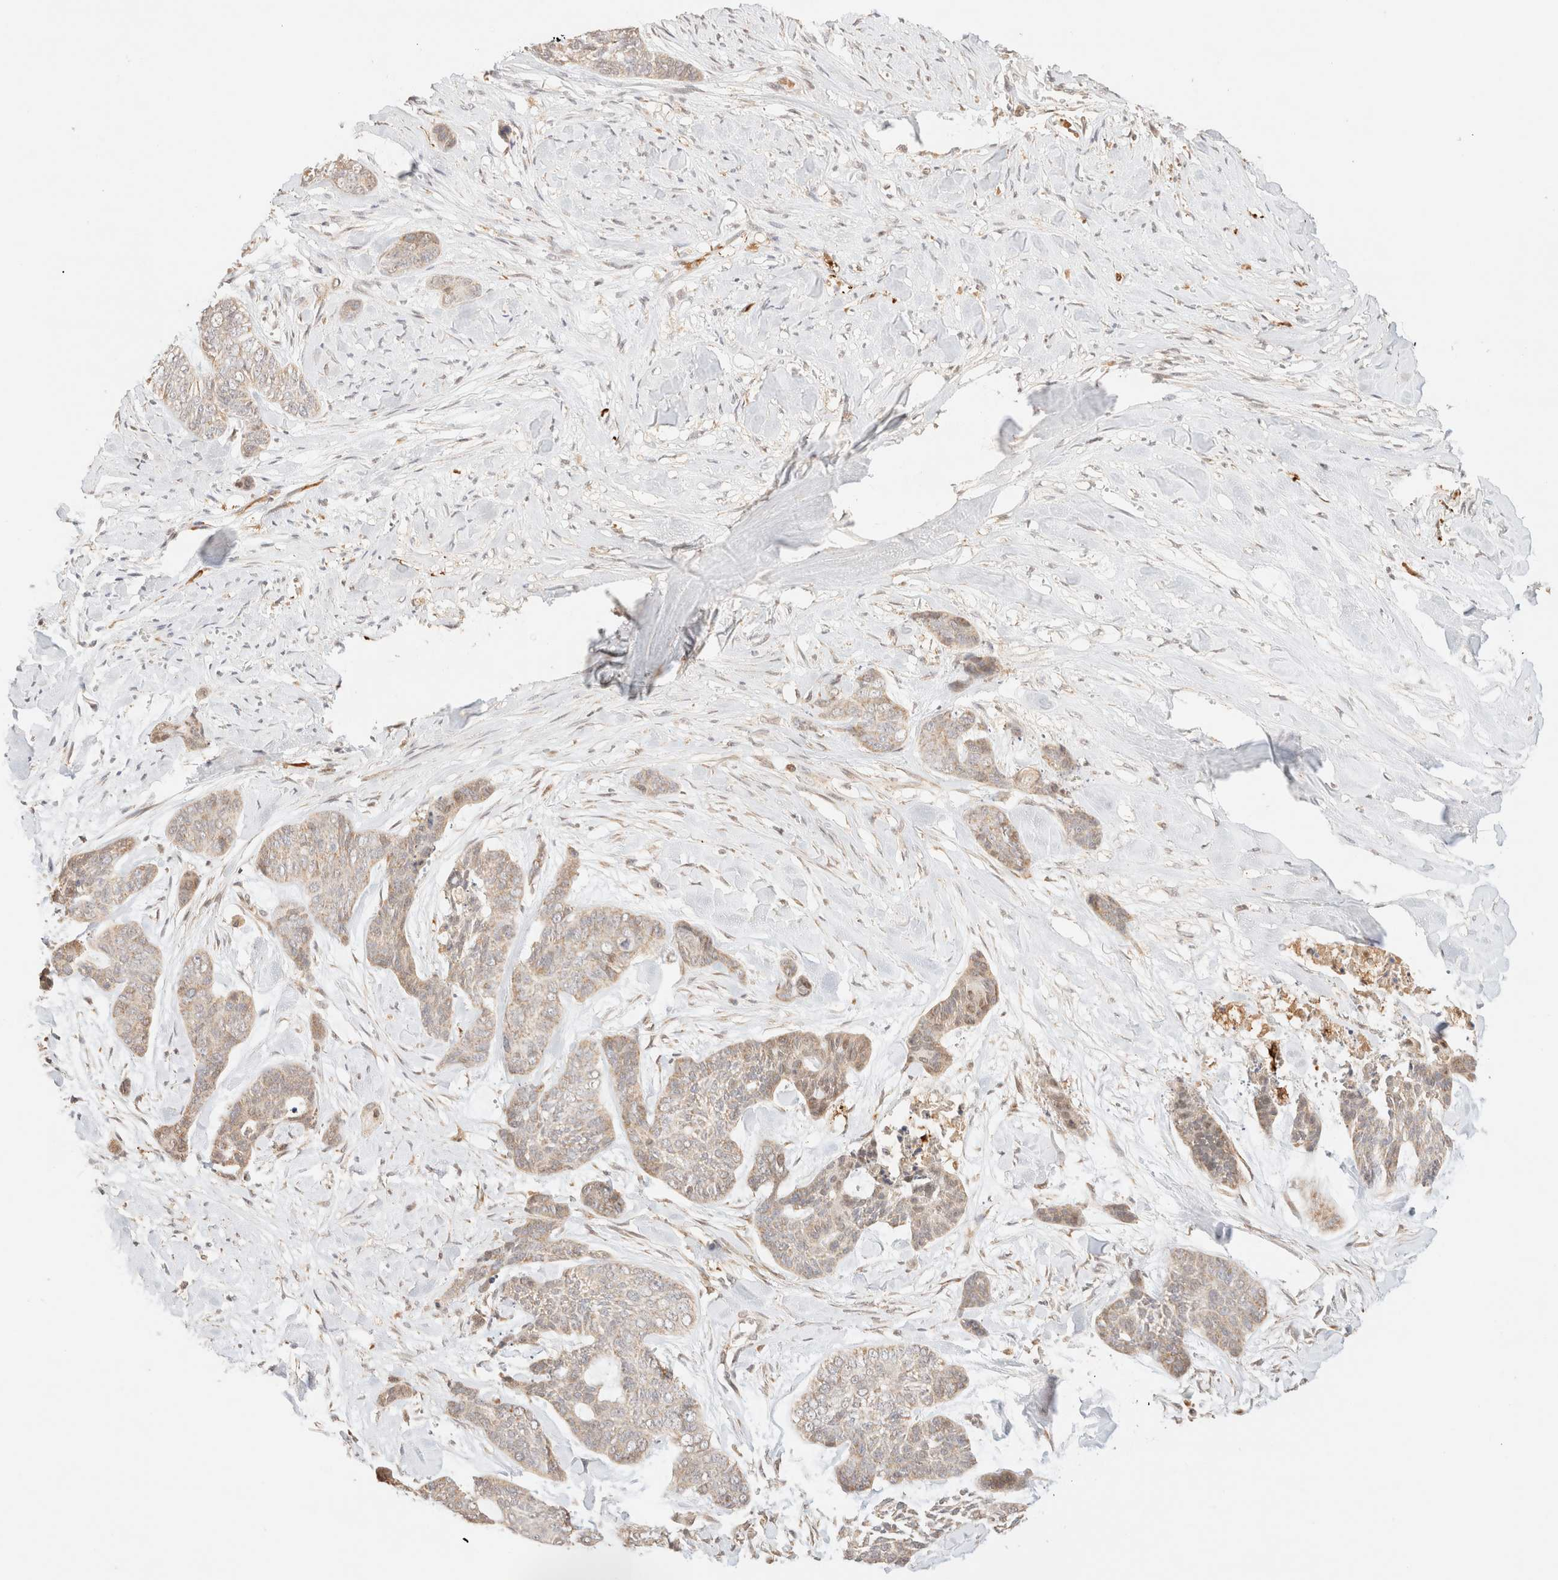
{"staining": {"intensity": "weak", "quantity": "<25%", "location": "cytoplasmic/membranous"}, "tissue": "skin cancer", "cell_type": "Tumor cells", "image_type": "cancer", "snomed": [{"axis": "morphology", "description": "Basal cell carcinoma"}, {"axis": "topography", "description": "Skin"}], "caption": "DAB (3,3'-diaminobenzidine) immunohistochemical staining of skin cancer shows no significant expression in tumor cells. Nuclei are stained in blue.", "gene": "TACO1", "patient": {"sex": "female", "age": 64}}